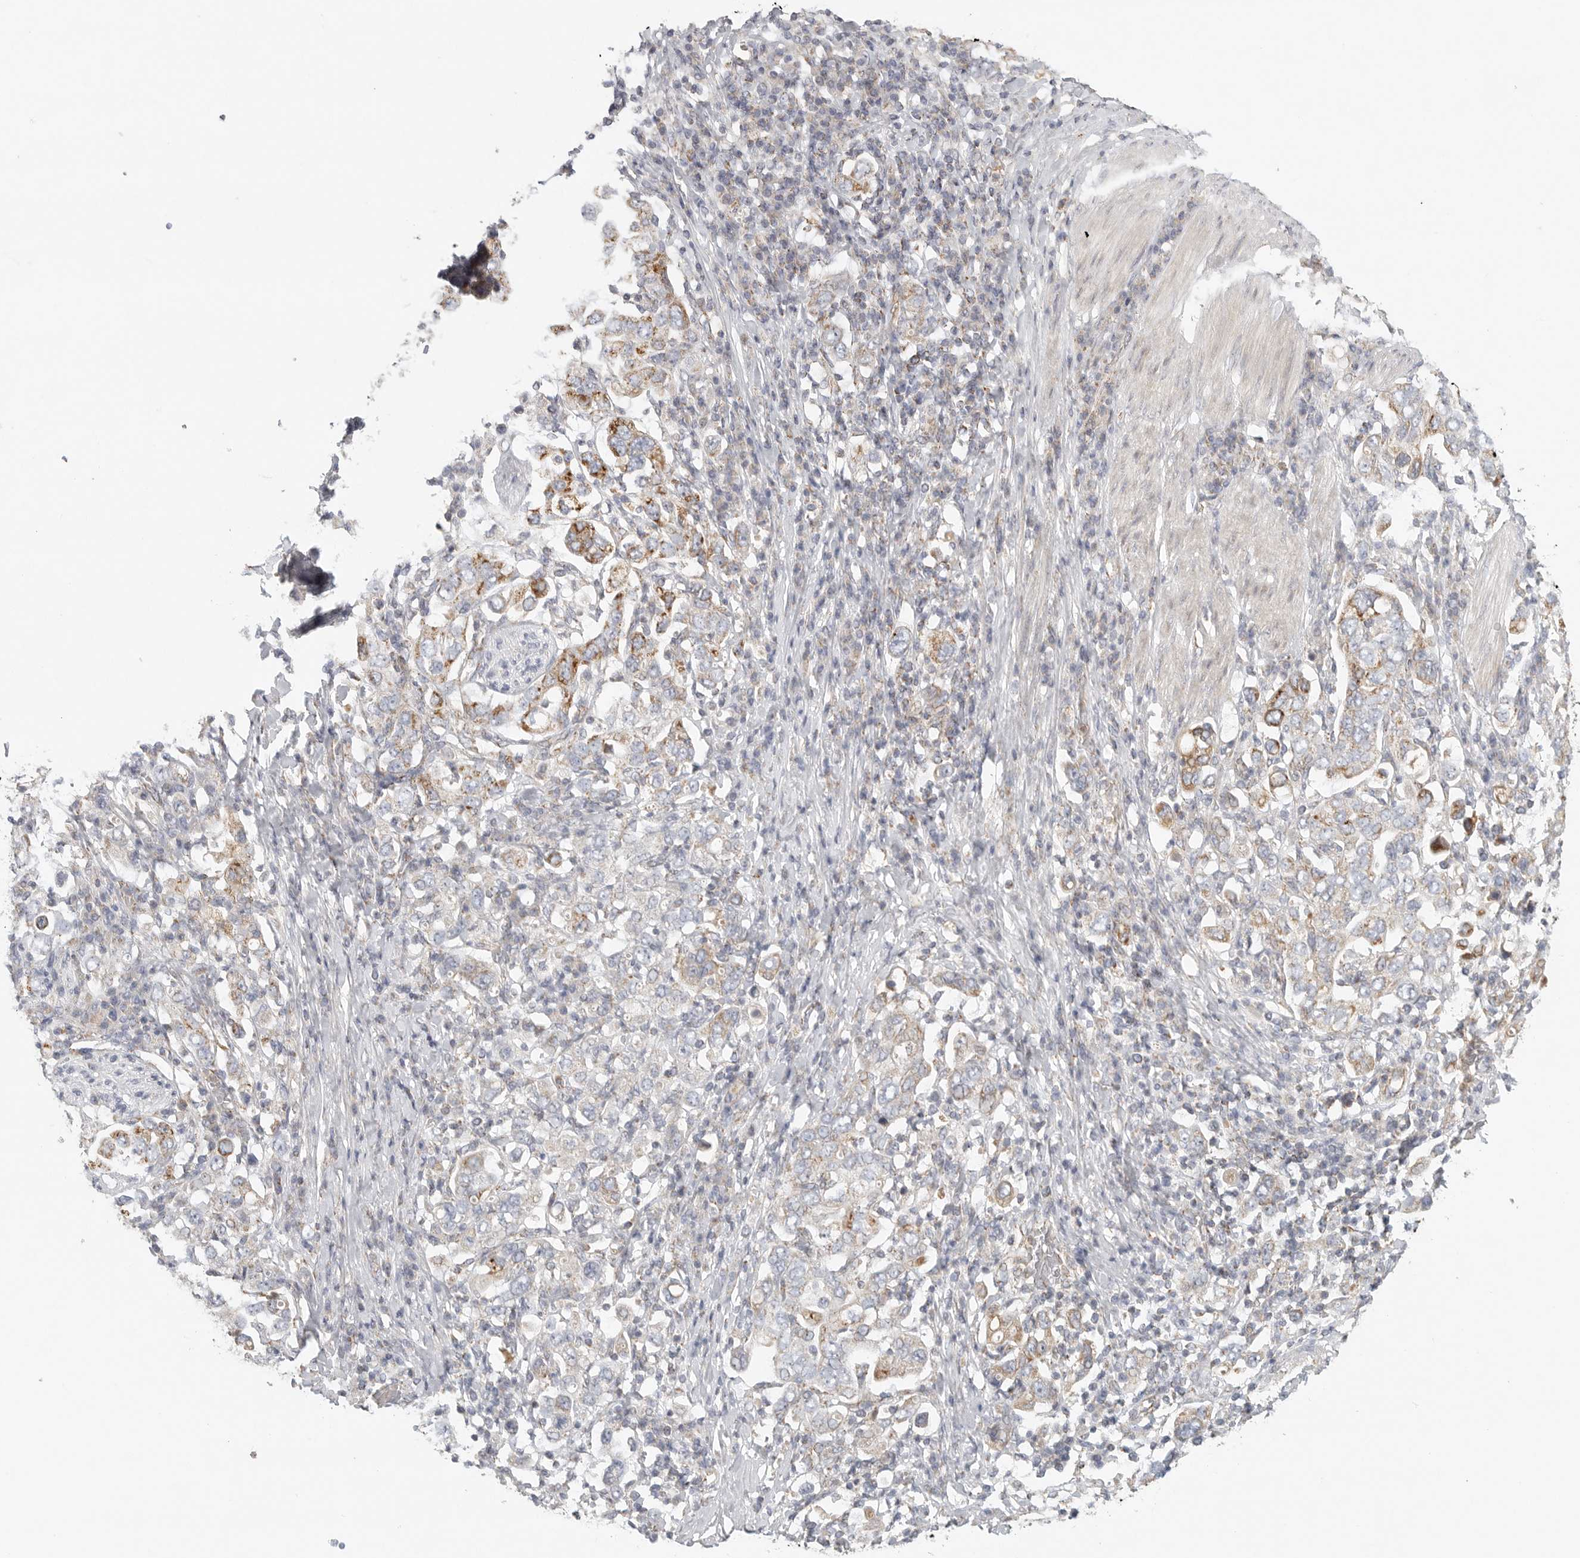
{"staining": {"intensity": "moderate", "quantity": "25%-75%", "location": "cytoplasmic/membranous"}, "tissue": "stomach cancer", "cell_type": "Tumor cells", "image_type": "cancer", "snomed": [{"axis": "morphology", "description": "Adenocarcinoma, NOS"}, {"axis": "topography", "description": "Stomach, upper"}], "caption": "Approximately 25%-75% of tumor cells in human adenocarcinoma (stomach) demonstrate moderate cytoplasmic/membranous protein positivity as visualized by brown immunohistochemical staining.", "gene": "SLC25A26", "patient": {"sex": "male", "age": 62}}